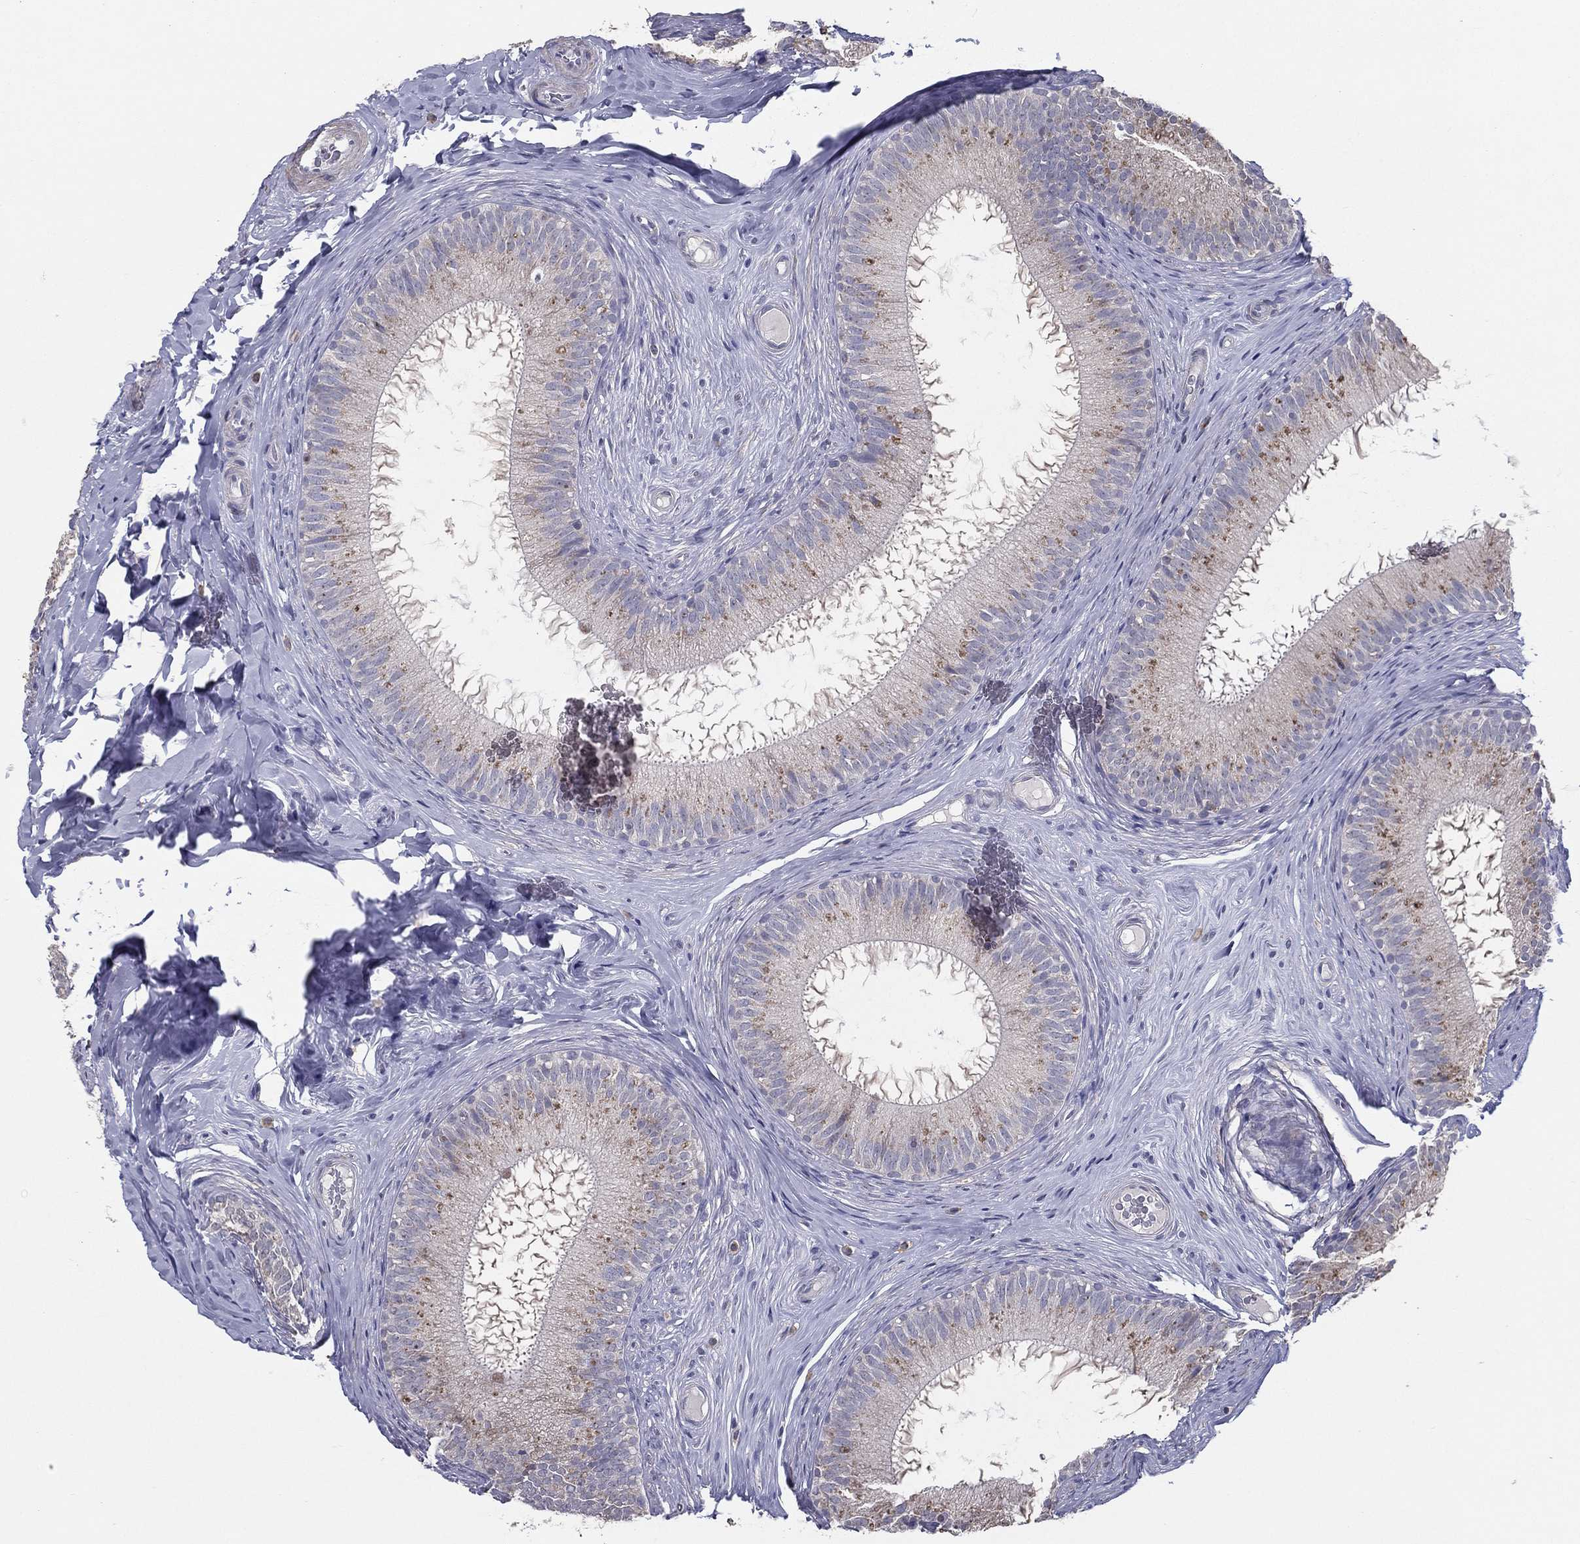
{"staining": {"intensity": "negative", "quantity": "none", "location": "none"}, "tissue": "epididymis", "cell_type": "Glandular cells", "image_type": "normal", "snomed": [{"axis": "morphology", "description": "Normal tissue, NOS"}, {"axis": "morphology", "description": "Carcinoma, Embryonal, NOS"}, {"axis": "topography", "description": "Testis"}, {"axis": "topography", "description": "Epididymis"}], "caption": "Immunohistochemical staining of normal epididymis displays no significant expression in glandular cells.", "gene": "PCSK1", "patient": {"sex": "male", "age": 24}}